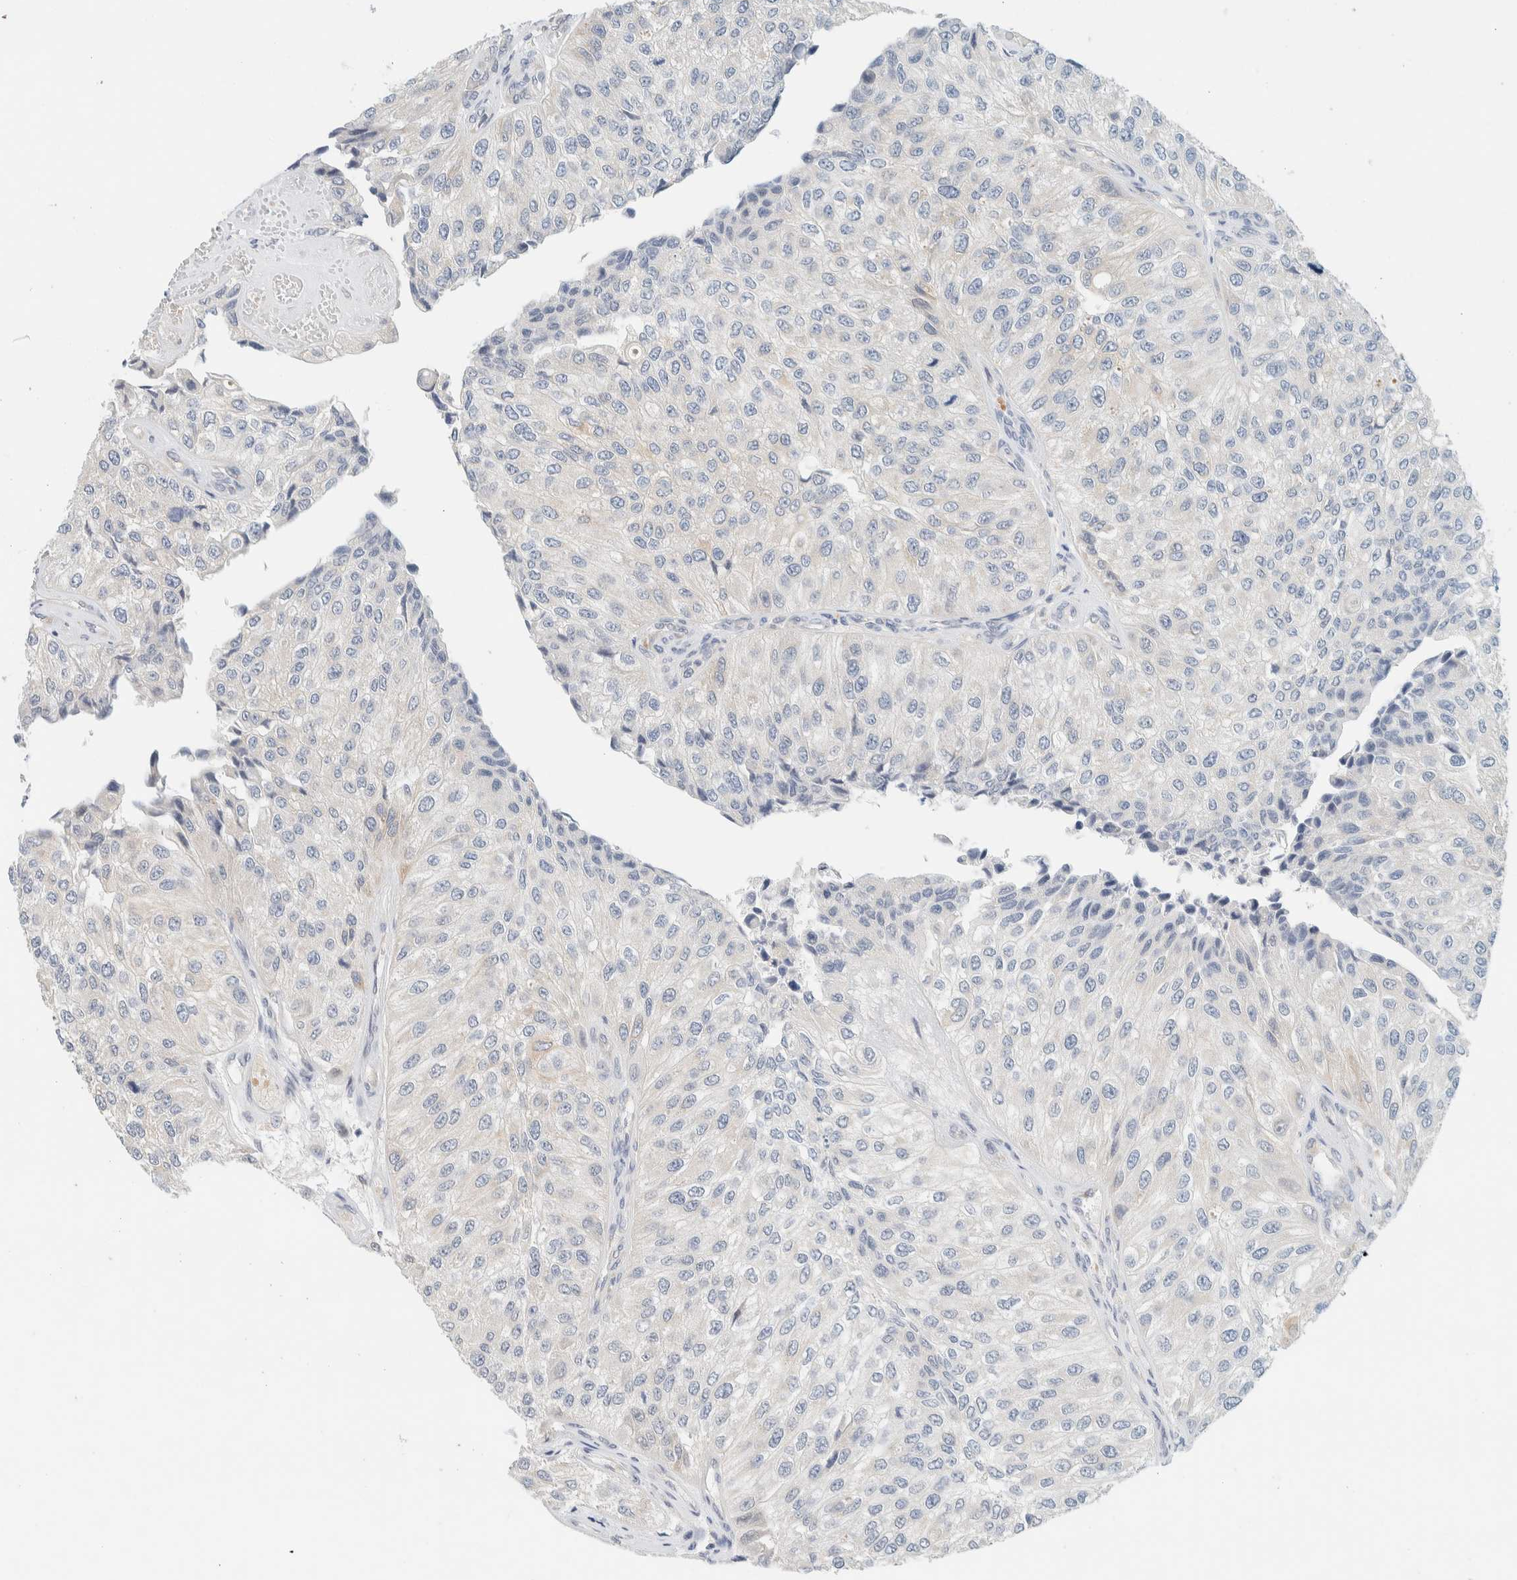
{"staining": {"intensity": "negative", "quantity": "none", "location": "none"}, "tissue": "urothelial cancer", "cell_type": "Tumor cells", "image_type": "cancer", "snomed": [{"axis": "morphology", "description": "Urothelial carcinoma, High grade"}, {"axis": "topography", "description": "Kidney"}, {"axis": "topography", "description": "Urinary bladder"}], "caption": "IHC histopathology image of human urothelial cancer stained for a protein (brown), which reveals no positivity in tumor cells.", "gene": "SUMF2", "patient": {"sex": "male", "age": 77}}